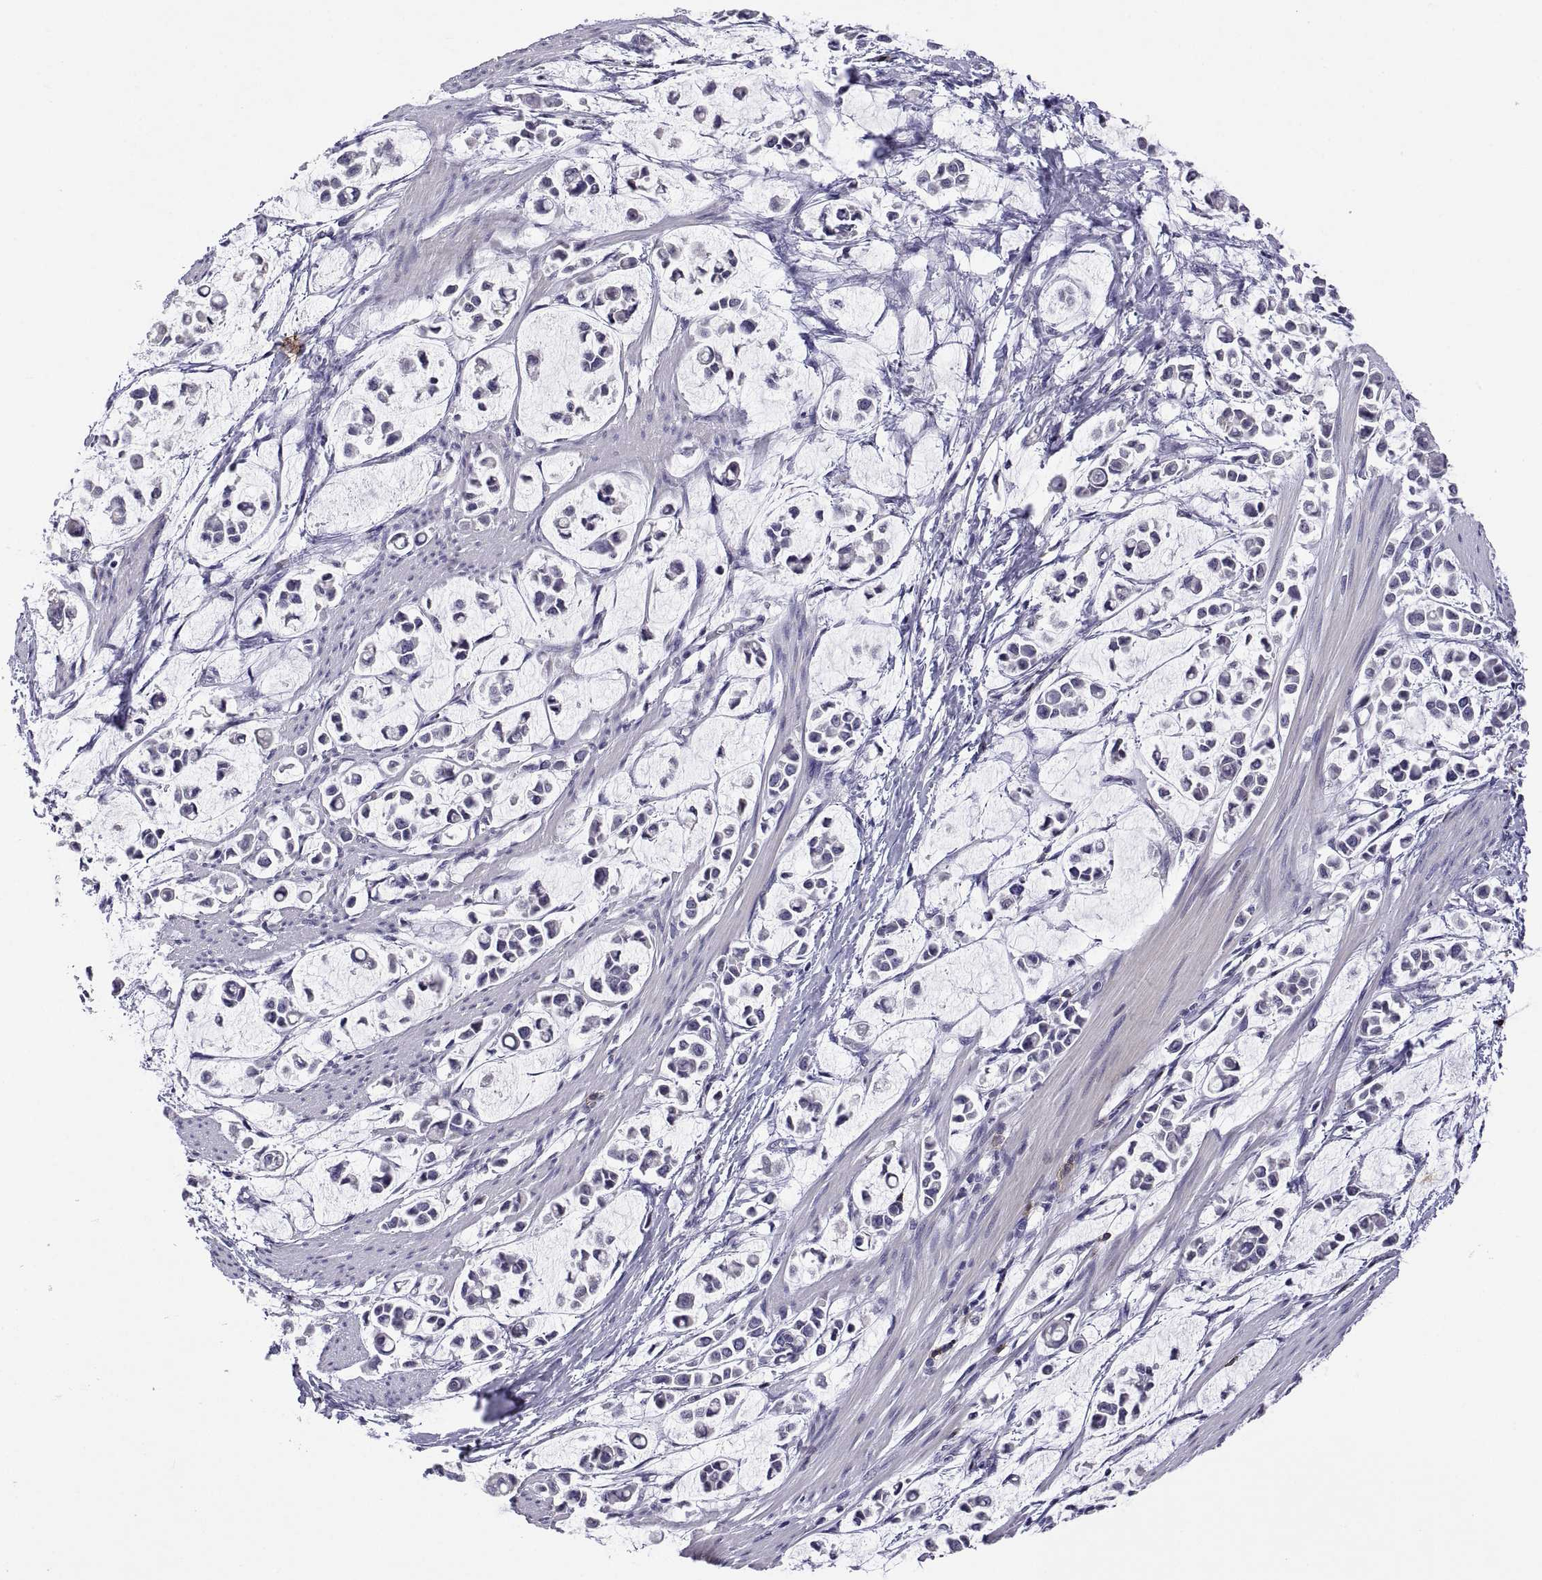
{"staining": {"intensity": "negative", "quantity": "none", "location": "none"}, "tissue": "stomach cancer", "cell_type": "Tumor cells", "image_type": "cancer", "snomed": [{"axis": "morphology", "description": "Adenocarcinoma, NOS"}, {"axis": "topography", "description": "Stomach"}], "caption": "DAB (3,3'-diaminobenzidine) immunohistochemical staining of stomach adenocarcinoma reveals no significant expression in tumor cells.", "gene": "MS4A1", "patient": {"sex": "male", "age": 82}}